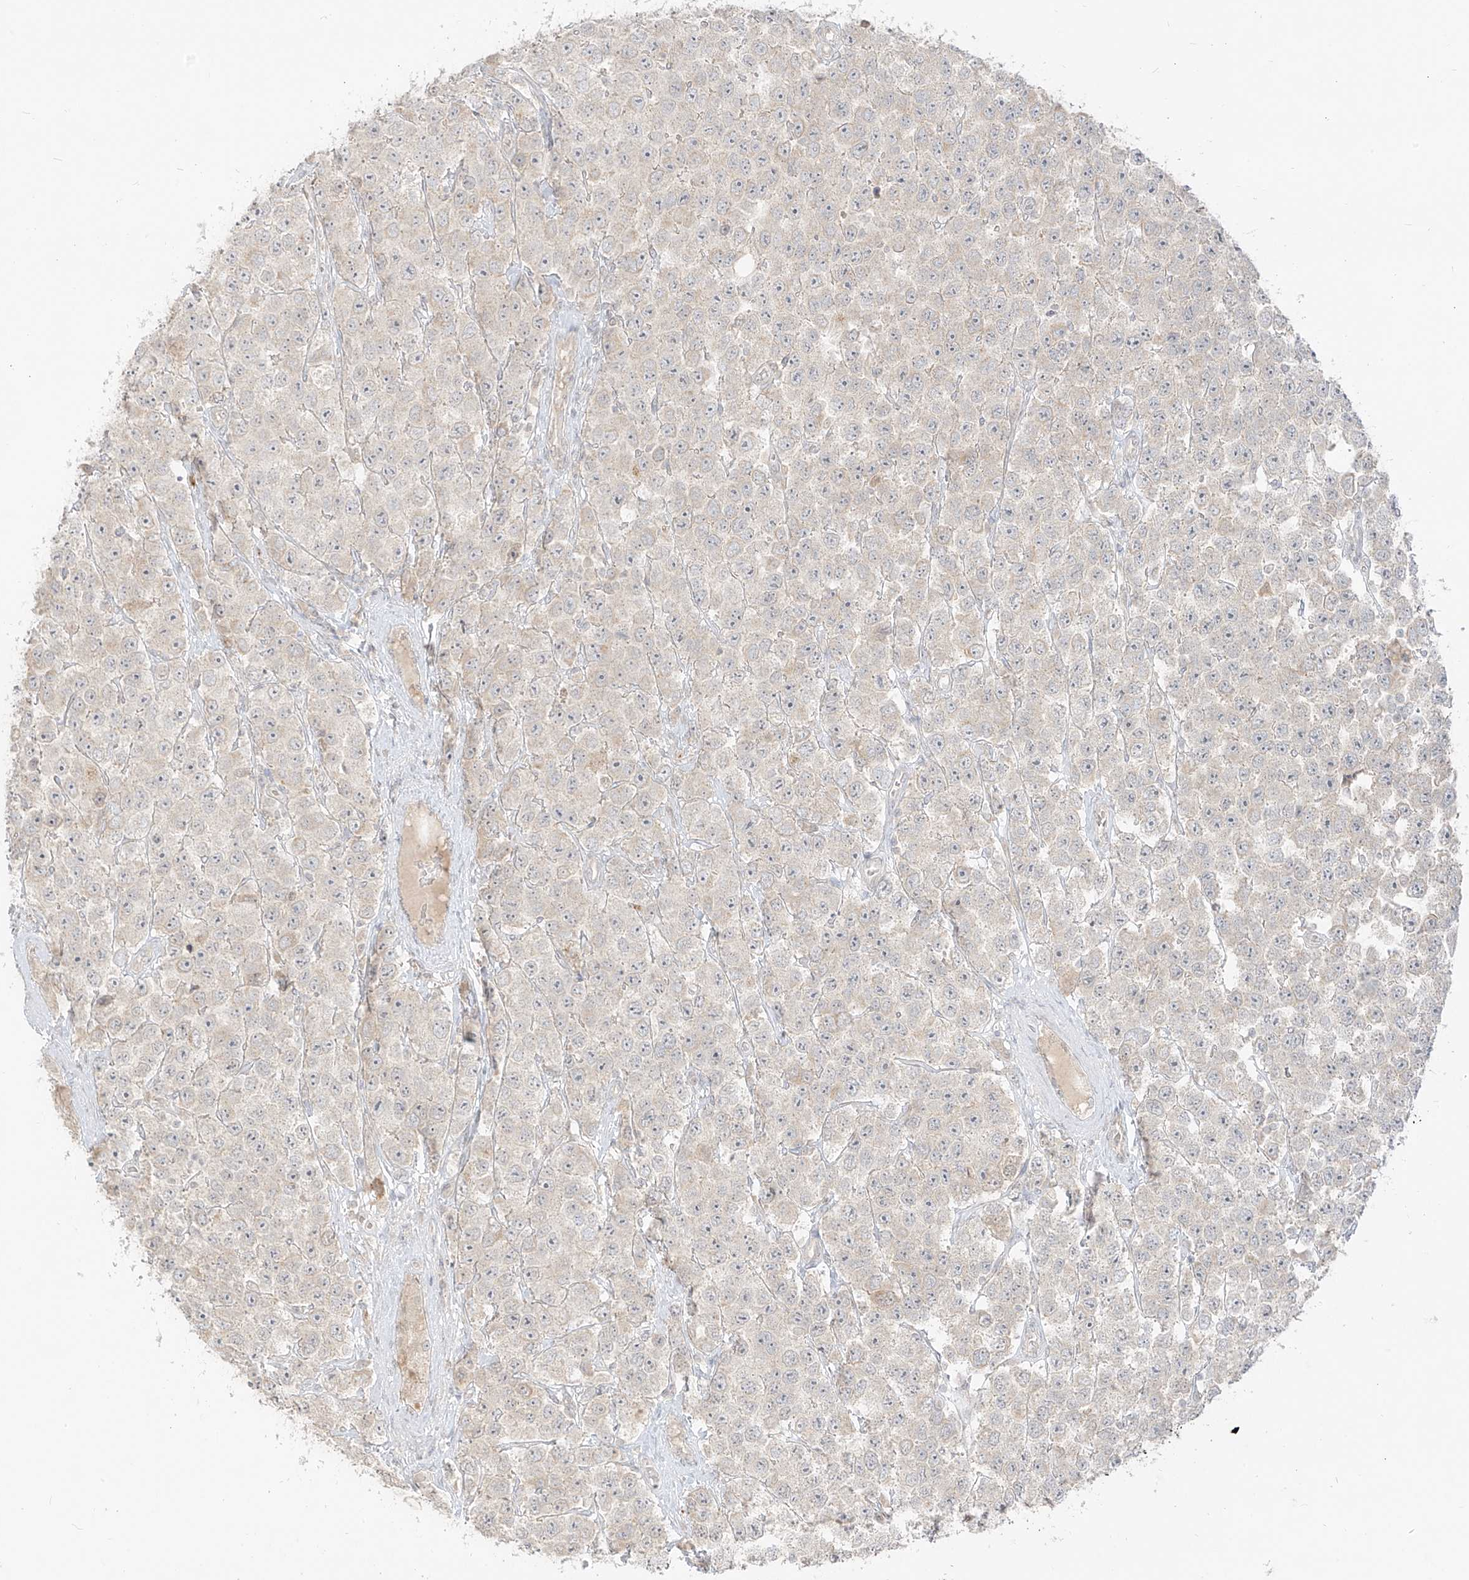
{"staining": {"intensity": "weak", "quantity": "<25%", "location": "cytoplasmic/membranous"}, "tissue": "testis cancer", "cell_type": "Tumor cells", "image_type": "cancer", "snomed": [{"axis": "morphology", "description": "Seminoma, NOS"}, {"axis": "topography", "description": "Testis"}], "caption": "Immunohistochemistry (IHC) histopathology image of neoplastic tissue: testis cancer (seminoma) stained with DAB shows no significant protein expression in tumor cells. Brightfield microscopy of immunohistochemistry (IHC) stained with DAB (3,3'-diaminobenzidine) (brown) and hematoxylin (blue), captured at high magnification.", "gene": "LIPT1", "patient": {"sex": "male", "age": 28}}